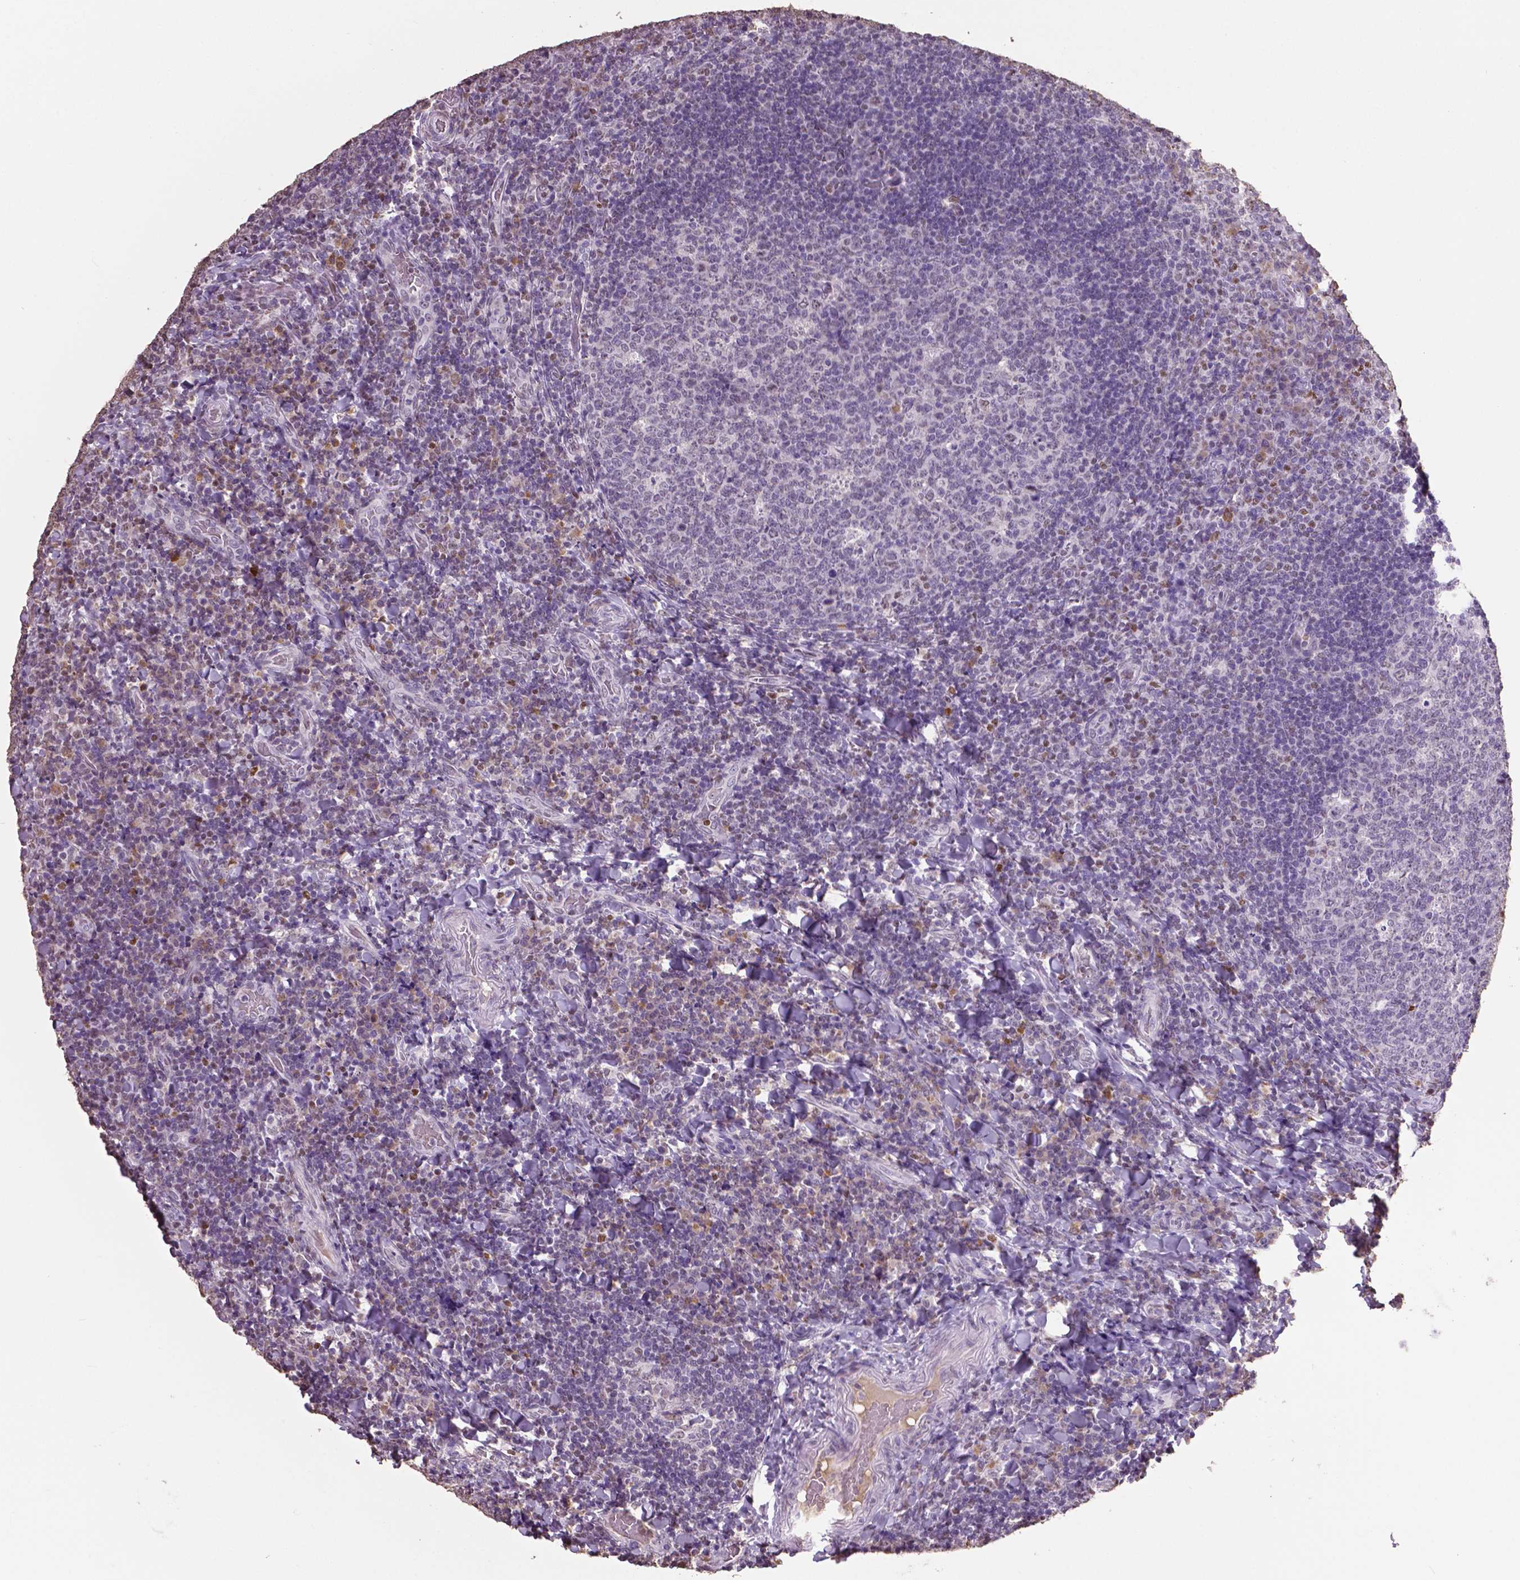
{"staining": {"intensity": "negative", "quantity": "none", "location": "none"}, "tissue": "tonsil", "cell_type": "Germinal center cells", "image_type": "normal", "snomed": [{"axis": "morphology", "description": "Normal tissue, NOS"}, {"axis": "topography", "description": "Tonsil"}], "caption": "Photomicrograph shows no protein expression in germinal center cells of benign tonsil.", "gene": "RUNX3", "patient": {"sex": "male", "age": 17}}